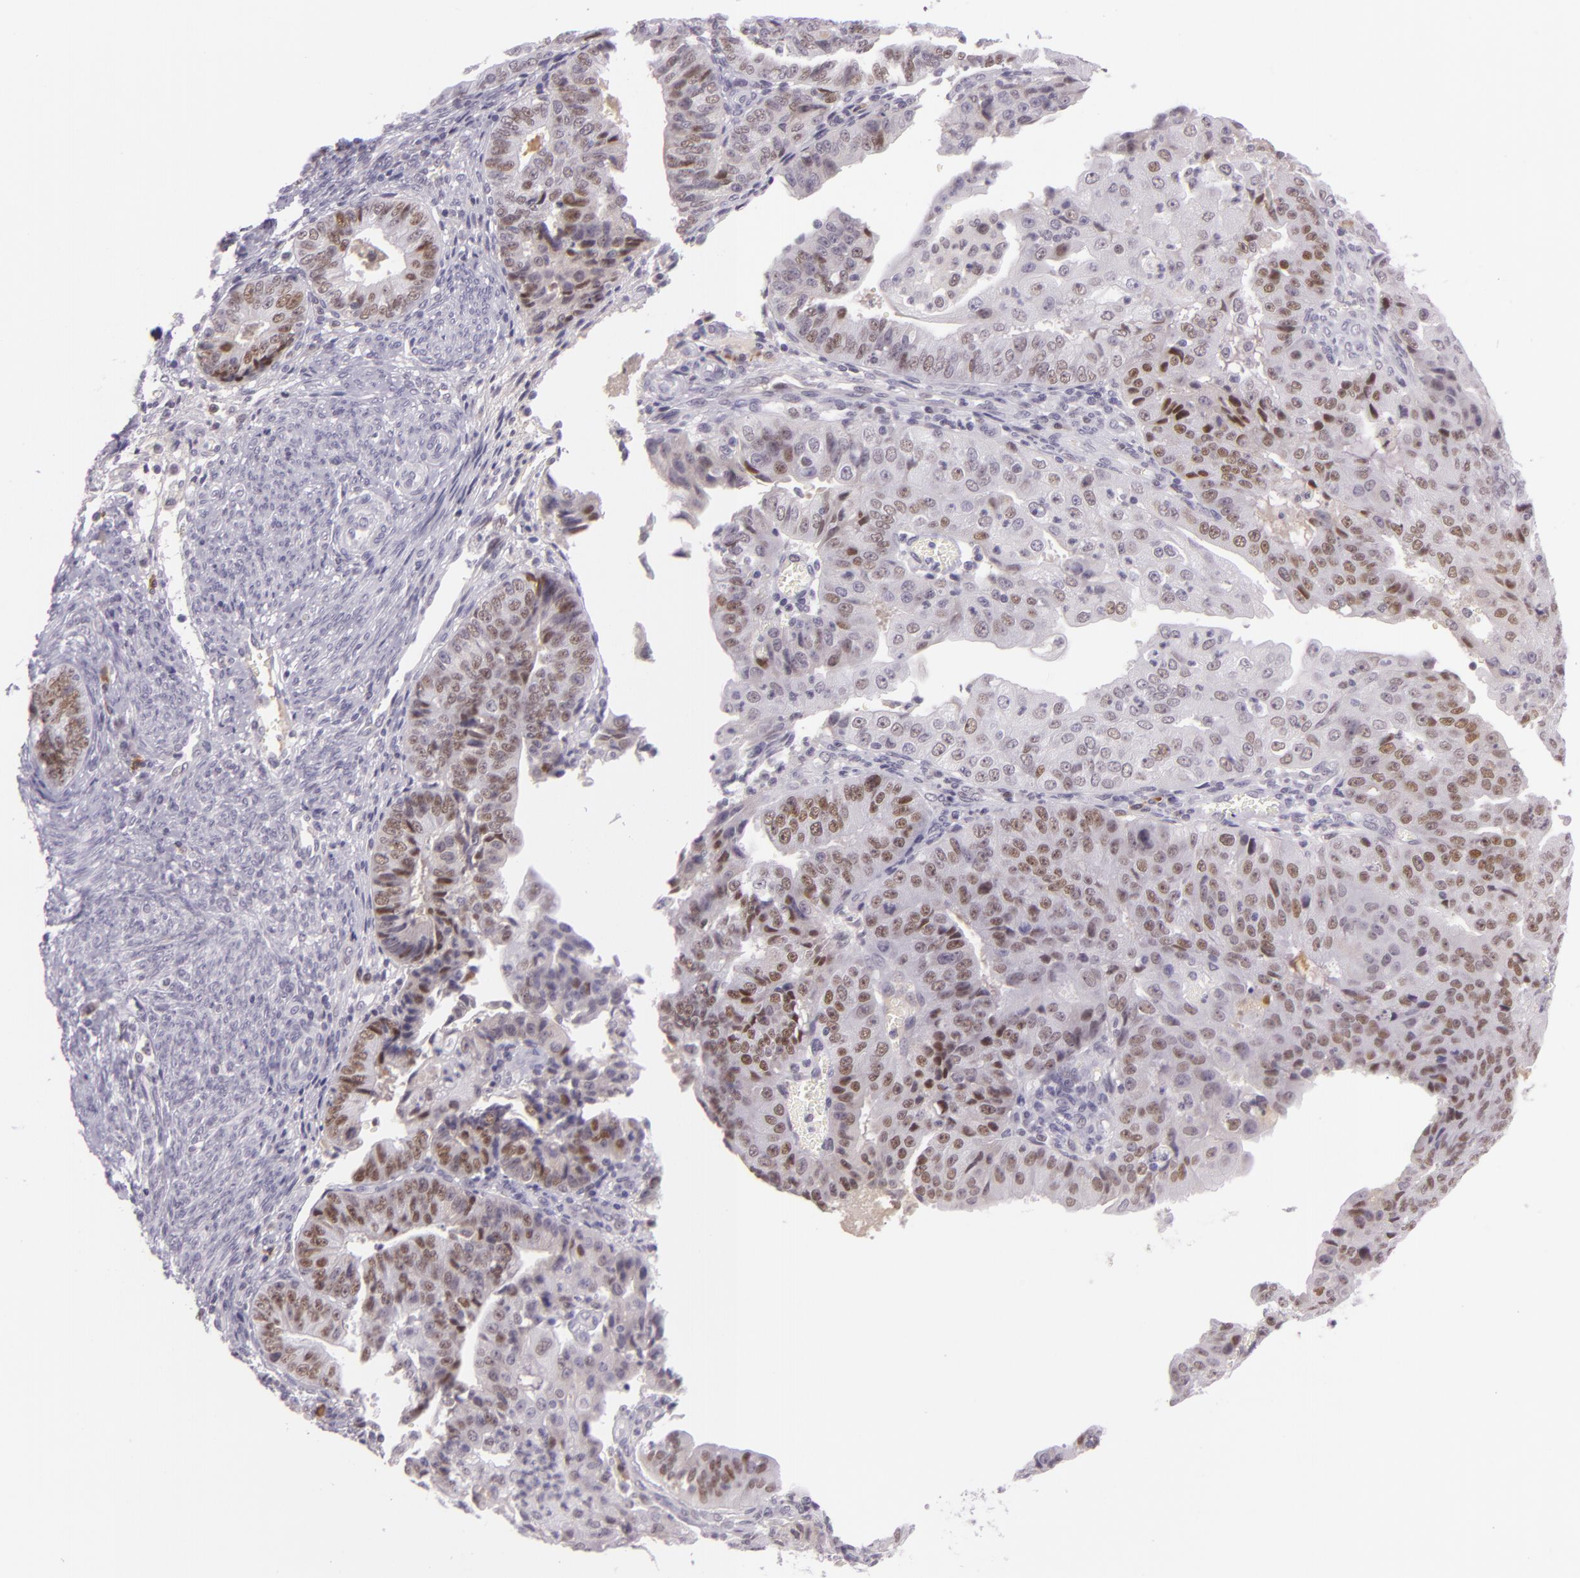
{"staining": {"intensity": "moderate", "quantity": "25%-75%", "location": "nuclear"}, "tissue": "endometrial cancer", "cell_type": "Tumor cells", "image_type": "cancer", "snomed": [{"axis": "morphology", "description": "Adenocarcinoma, NOS"}, {"axis": "topography", "description": "Endometrium"}], "caption": "The photomicrograph demonstrates immunohistochemical staining of endometrial adenocarcinoma. There is moderate nuclear staining is identified in approximately 25%-75% of tumor cells.", "gene": "CHEK2", "patient": {"sex": "female", "age": 56}}